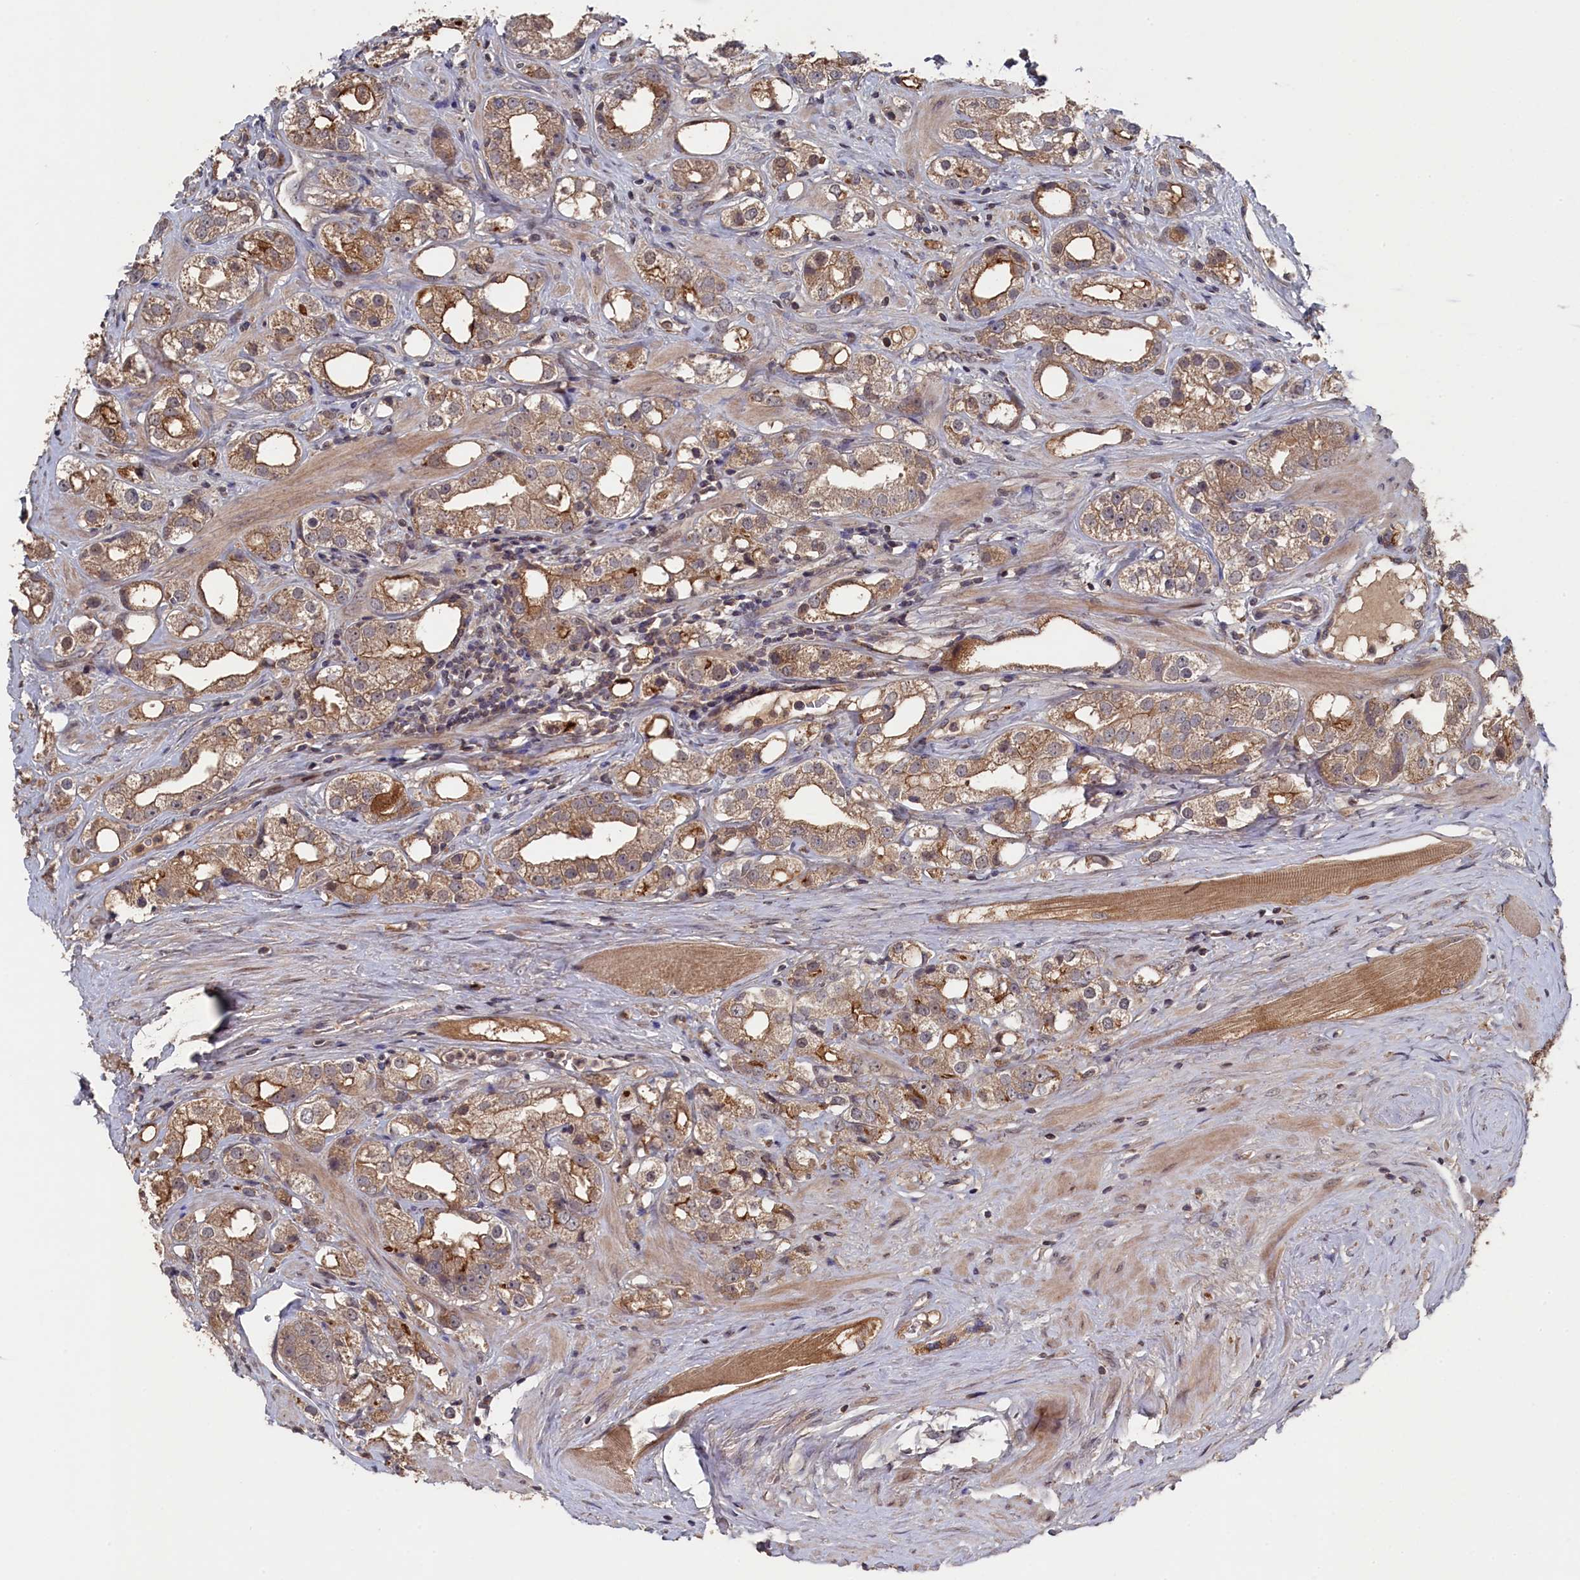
{"staining": {"intensity": "moderate", "quantity": ">75%", "location": "cytoplasmic/membranous"}, "tissue": "prostate cancer", "cell_type": "Tumor cells", "image_type": "cancer", "snomed": [{"axis": "morphology", "description": "Adenocarcinoma, NOS"}, {"axis": "topography", "description": "Prostate"}], "caption": "Protein expression analysis of prostate cancer (adenocarcinoma) reveals moderate cytoplasmic/membranous expression in approximately >75% of tumor cells.", "gene": "TMC5", "patient": {"sex": "male", "age": 79}}